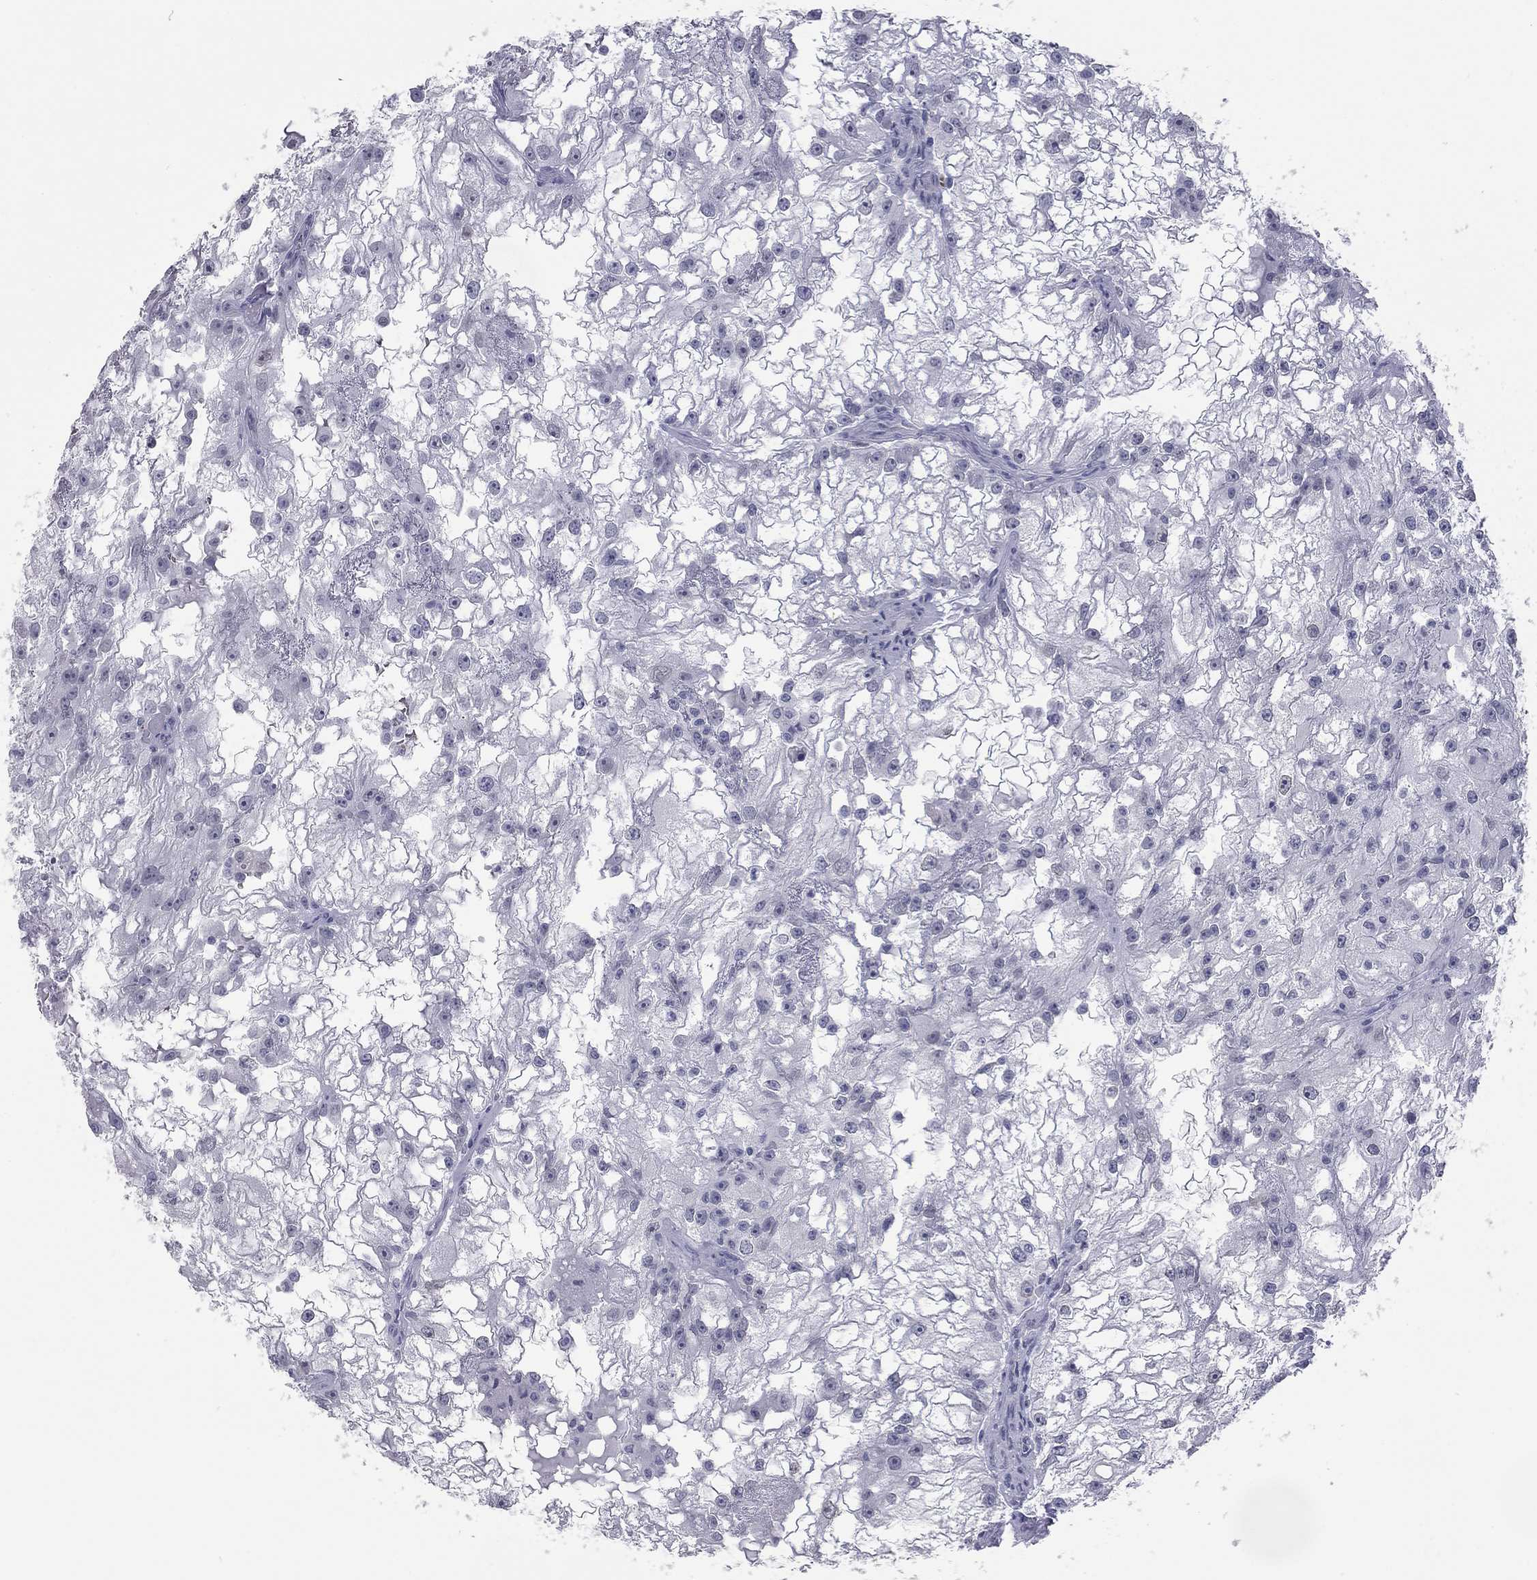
{"staining": {"intensity": "negative", "quantity": "none", "location": "none"}, "tissue": "renal cancer", "cell_type": "Tumor cells", "image_type": "cancer", "snomed": [{"axis": "morphology", "description": "Adenocarcinoma, NOS"}, {"axis": "topography", "description": "Kidney"}], "caption": "Immunohistochemical staining of renal cancer displays no significant staining in tumor cells.", "gene": "AK8", "patient": {"sex": "male", "age": 59}}